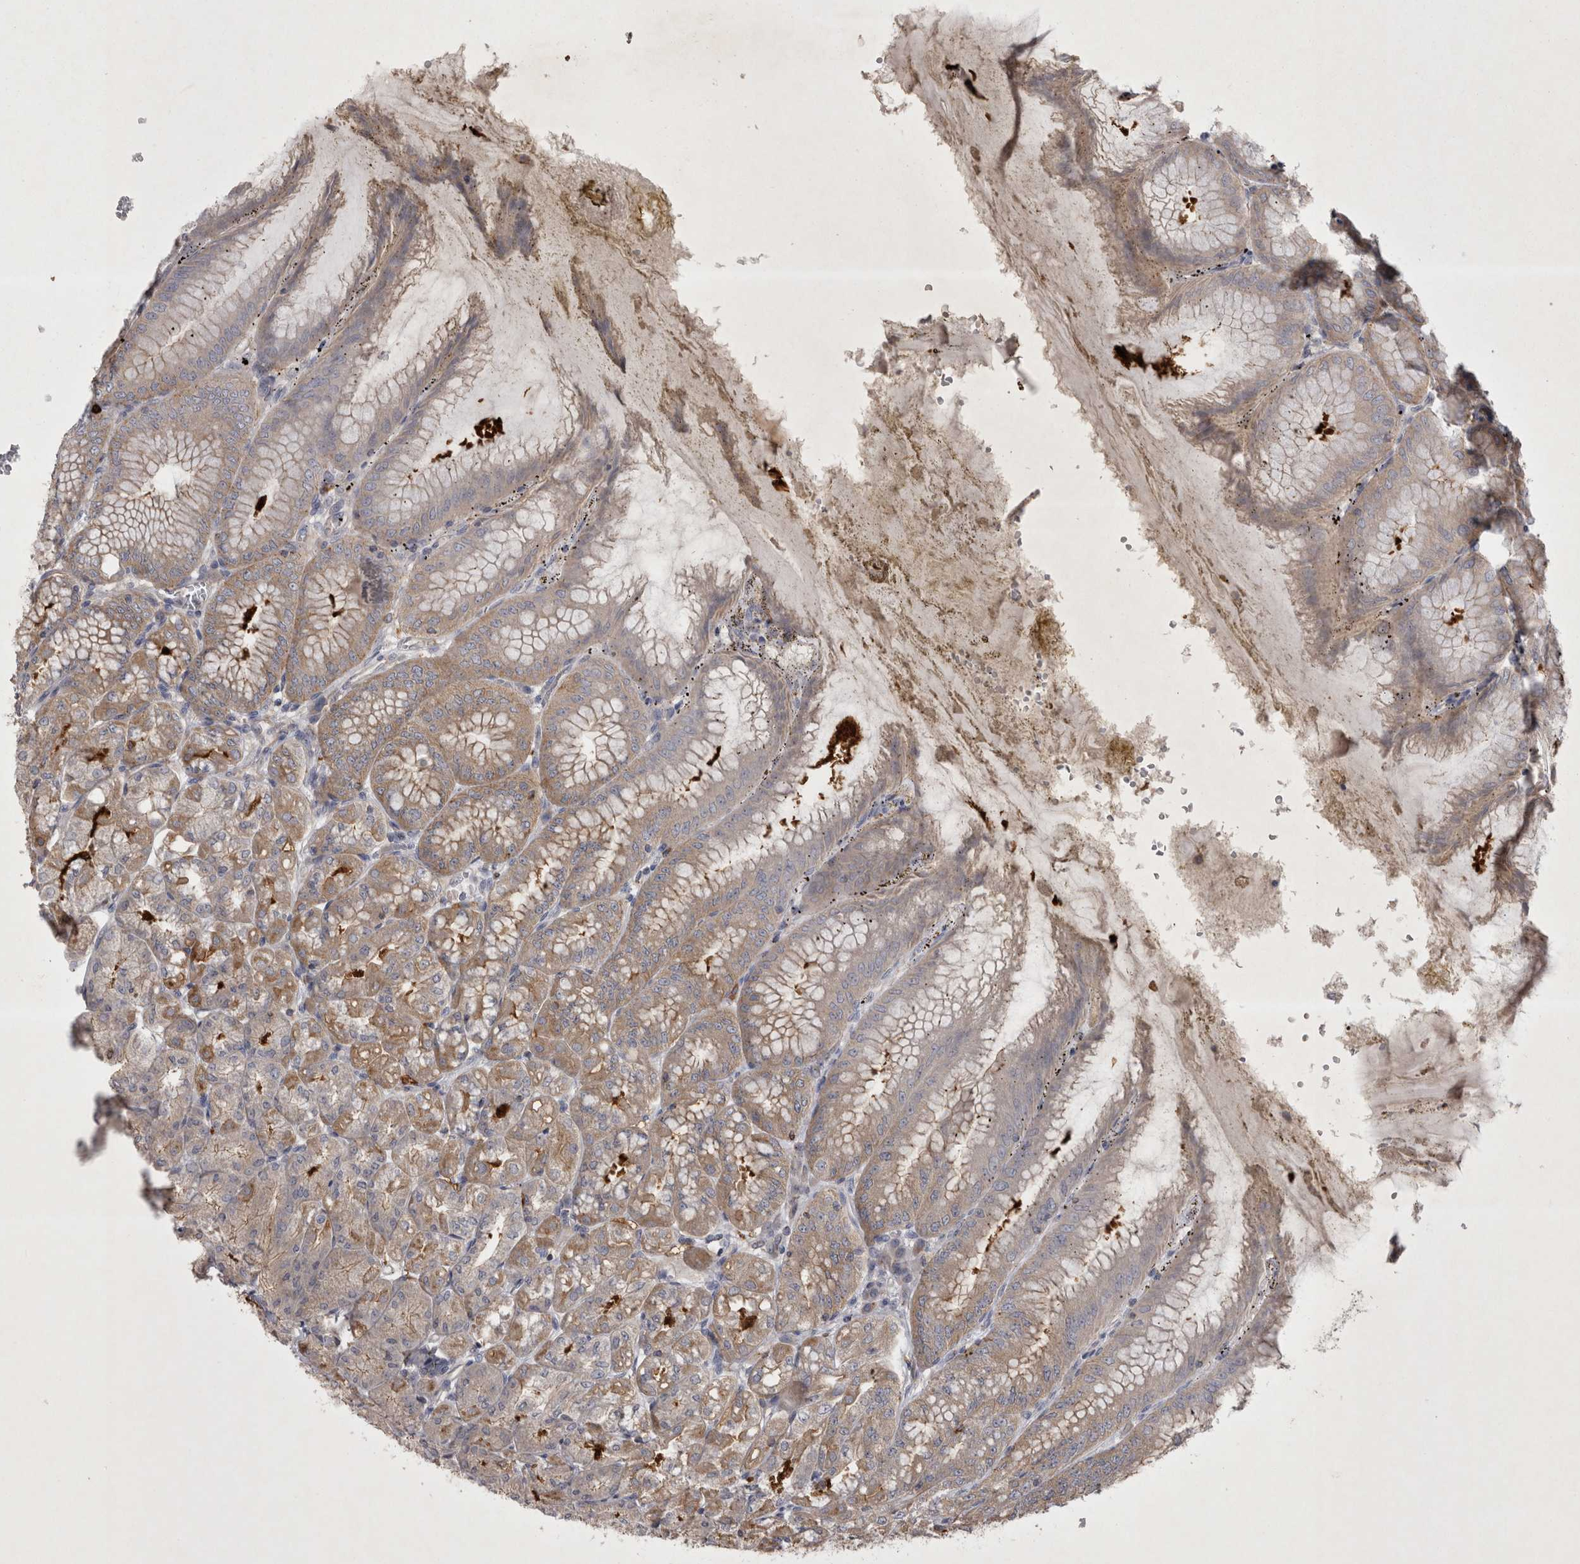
{"staining": {"intensity": "moderate", "quantity": ">75%", "location": "cytoplasmic/membranous"}, "tissue": "stomach", "cell_type": "Glandular cells", "image_type": "normal", "snomed": [{"axis": "morphology", "description": "Normal tissue, NOS"}, {"axis": "topography", "description": "Stomach, lower"}], "caption": "Immunohistochemical staining of unremarkable human stomach reveals >75% levels of moderate cytoplasmic/membranous protein expression in approximately >75% of glandular cells. The protein of interest is shown in brown color, while the nuclei are stained blue.", "gene": "CTBS", "patient": {"sex": "male", "age": 71}}